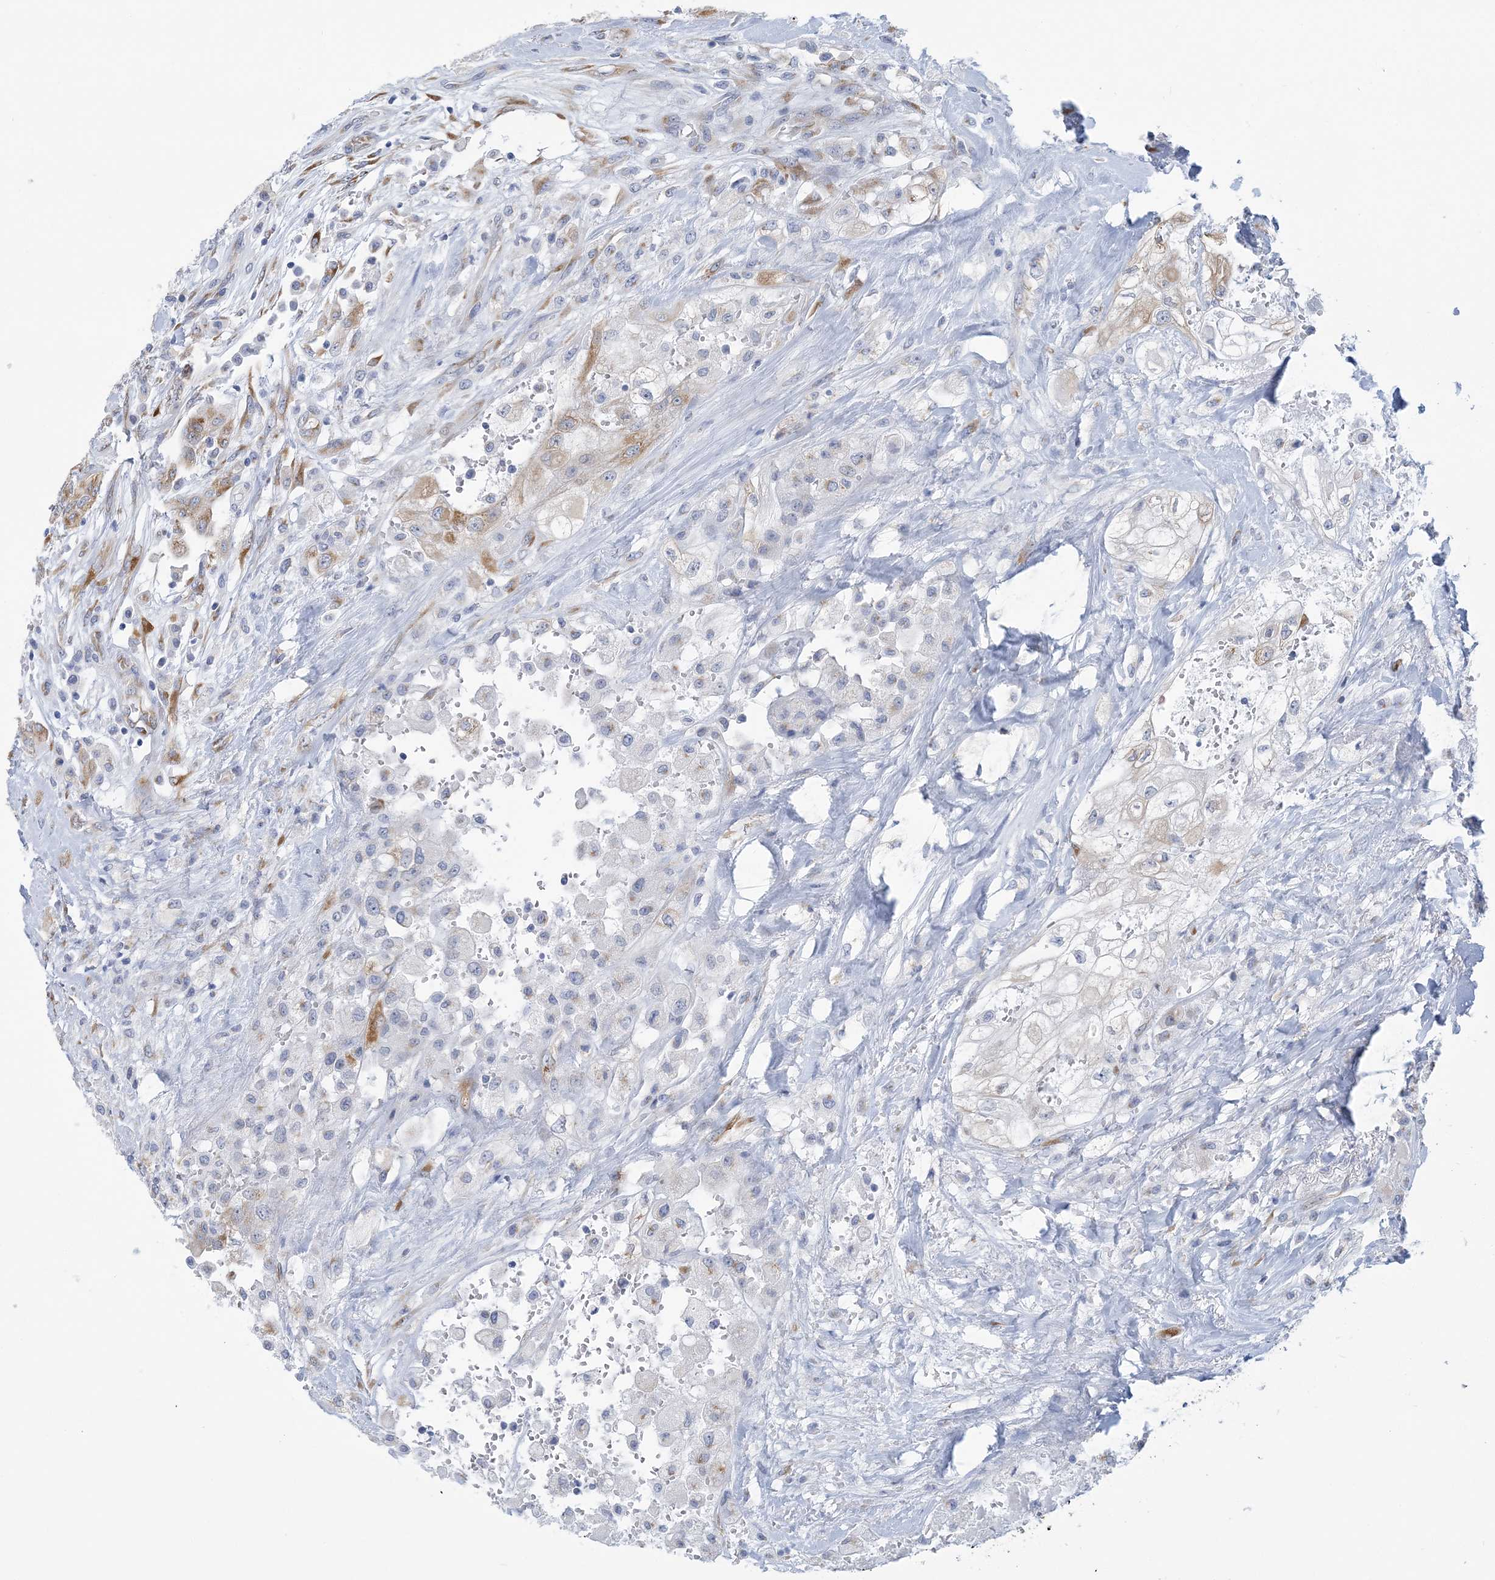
{"staining": {"intensity": "moderate", "quantity": "25%-75%", "location": "cytoplasmic/membranous"}, "tissue": "thyroid cancer", "cell_type": "Tumor cells", "image_type": "cancer", "snomed": [{"axis": "morphology", "description": "Papillary adenocarcinoma, NOS"}, {"axis": "topography", "description": "Thyroid gland"}], "caption": "Thyroid cancer was stained to show a protein in brown. There is medium levels of moderate cytoplasmic/membranous expression in approximately 25%-75% of tumor cells.", "gene": "PLEKHG4B", "patient": {"sex": "female", "age": 59}}